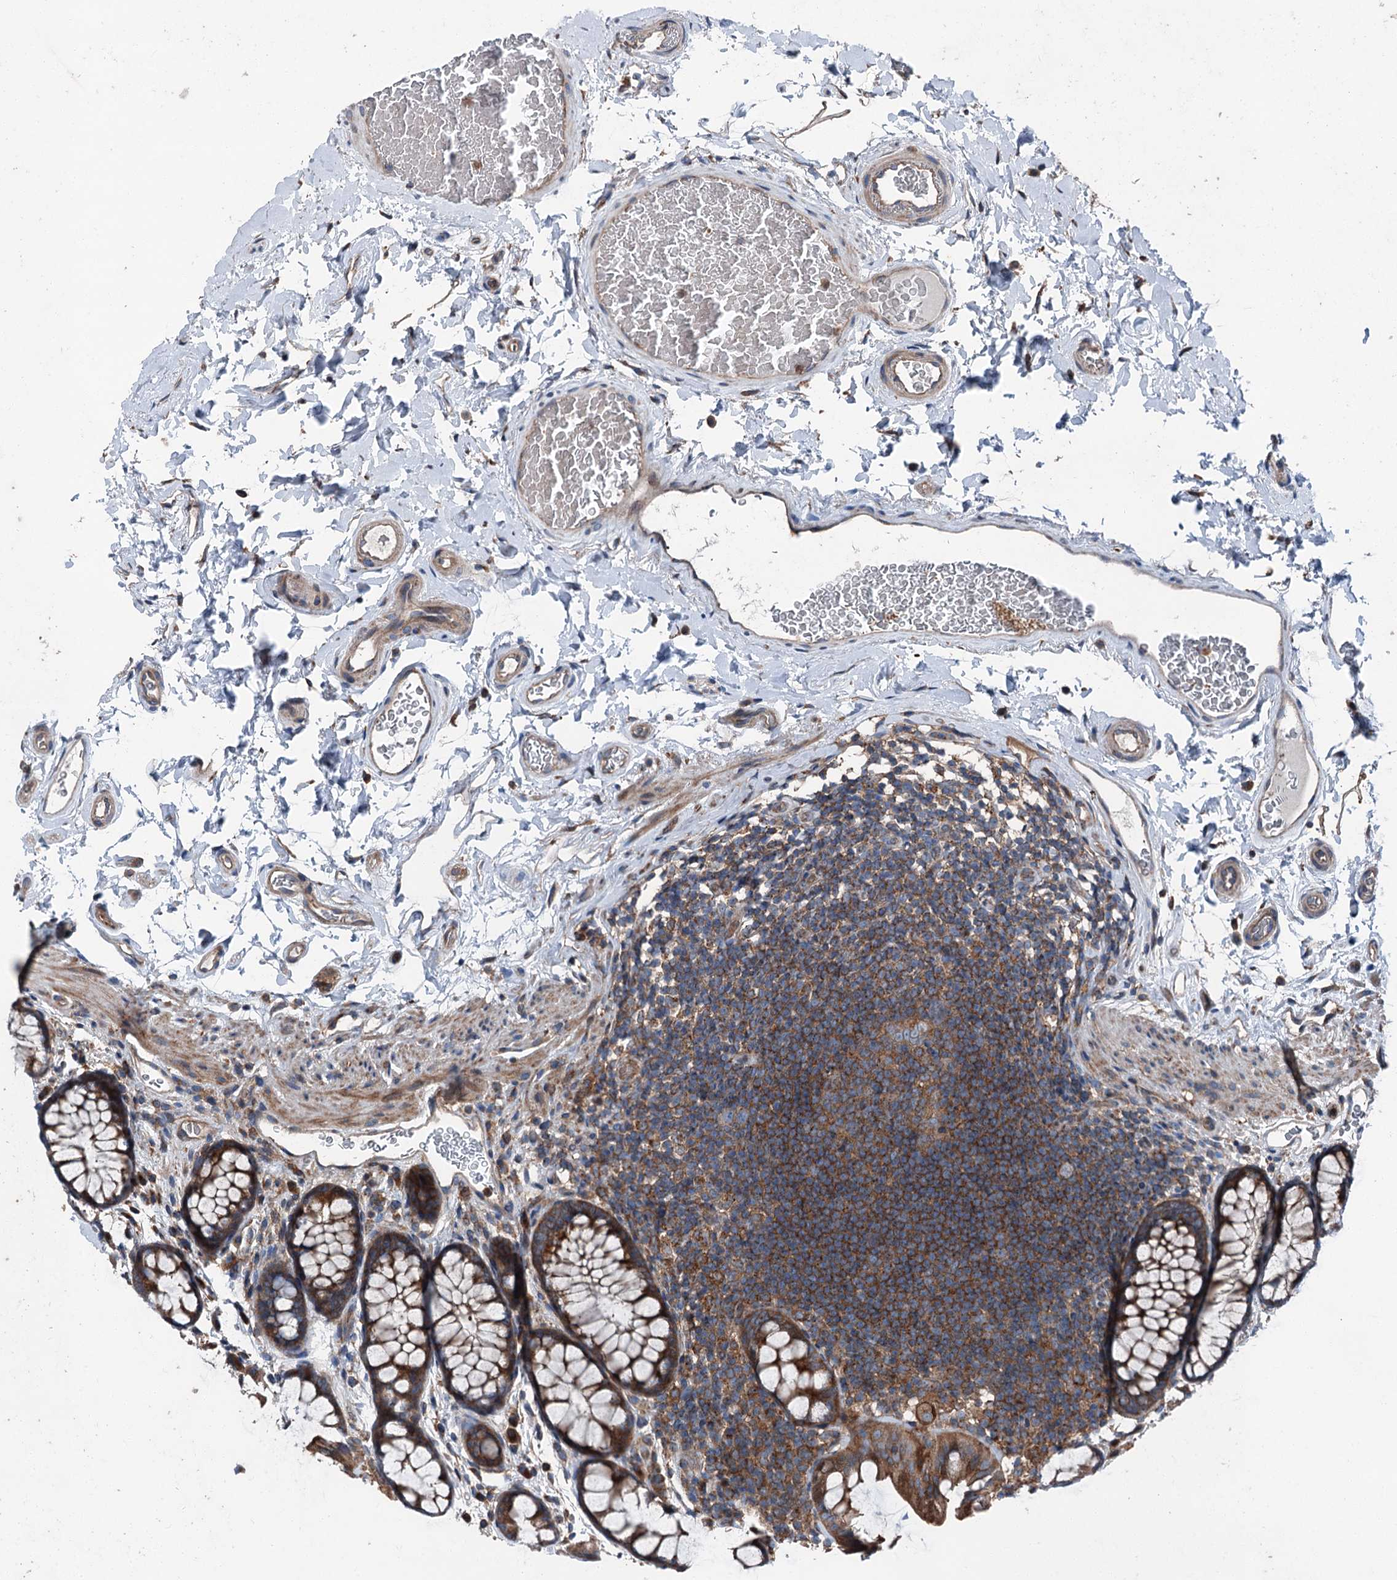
{"staining": {"intensity": "moderate", "quantity": ">75%", "location": "cytoplasmic/membranous"}, "tissue": "colon", "cell_type": "Endothelial cells", "image_type": "normal", "snomed": [{"axis": "morphology", "description": "Normal tissue, NOS"}, {"axis": "topography", "description": "Colon"}], "caption": "Immunohistochemistry (IHC) histopathology image of benign colon: colon stained using IHC demonstrates medium levels of moderate protein expression localized specifically in the cytoplasmic/membranous of endothelial cells, appearing as a cytoplasmic/membranous brown color.", "gene": "RUFY1", "patient": {"sex": "female", "age": 82}}